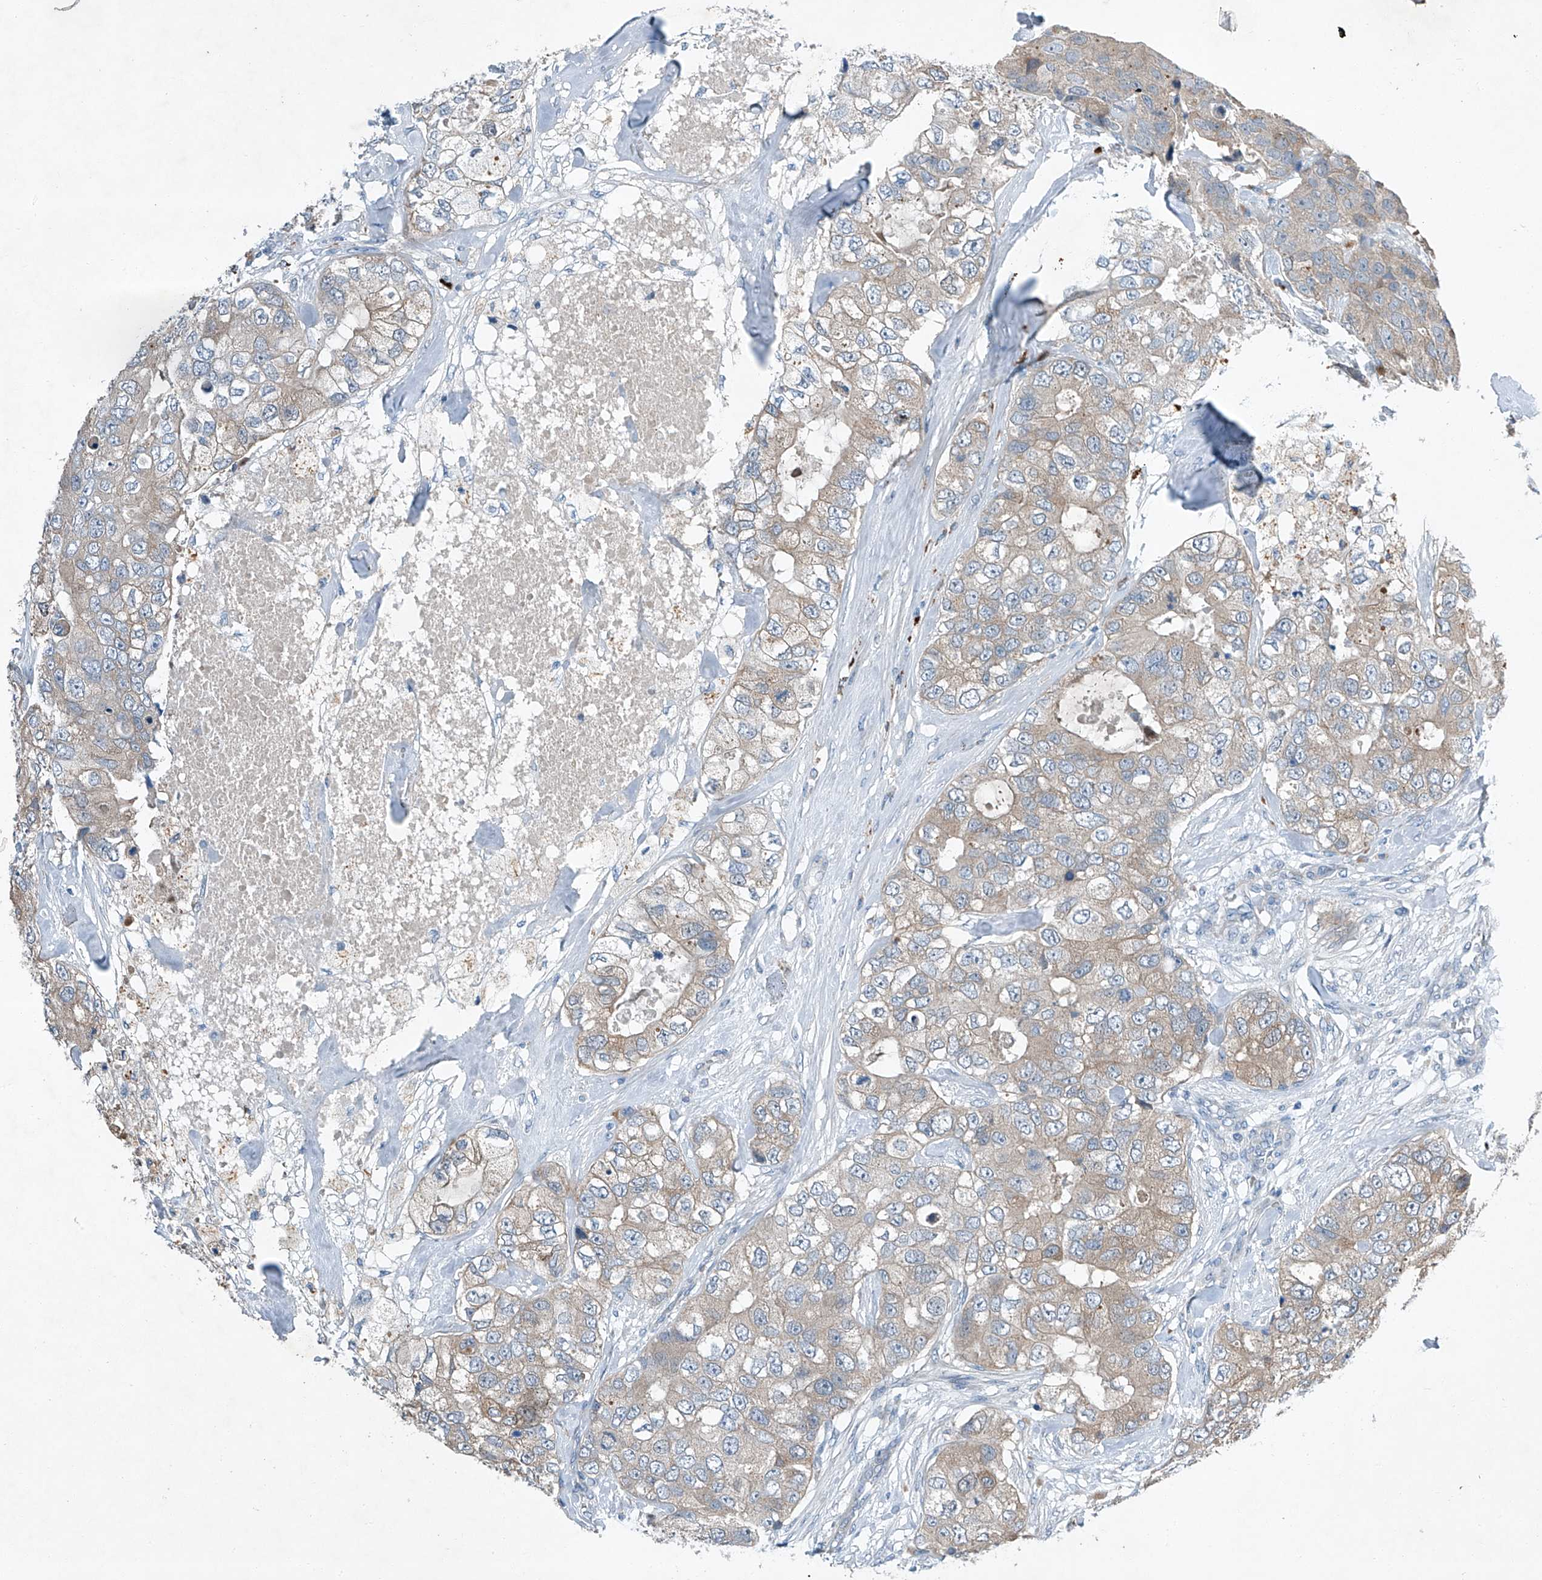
{"staining": {"intensity": "weak", "quantity": "25%-75%", "location": "cytoplasmic/membranous"}, "tissue": "breast cancer", "cell_type": "Tumor cells", "image_type": "cancer", "snomed": [{"axis": "morphology", "description": "Duct carcinoma"}, {"axis": "topography", "description": "Breast"}], "caption": "Immunohistochemistry of human invasive ductal carcinoma (breast) demonstrates low levels of weak cytoplasmic/membranous positivity in about 25%-75% of tumor cells.", "gene": "MDGA1", "patient": {"sex": "female", "age": 62}}